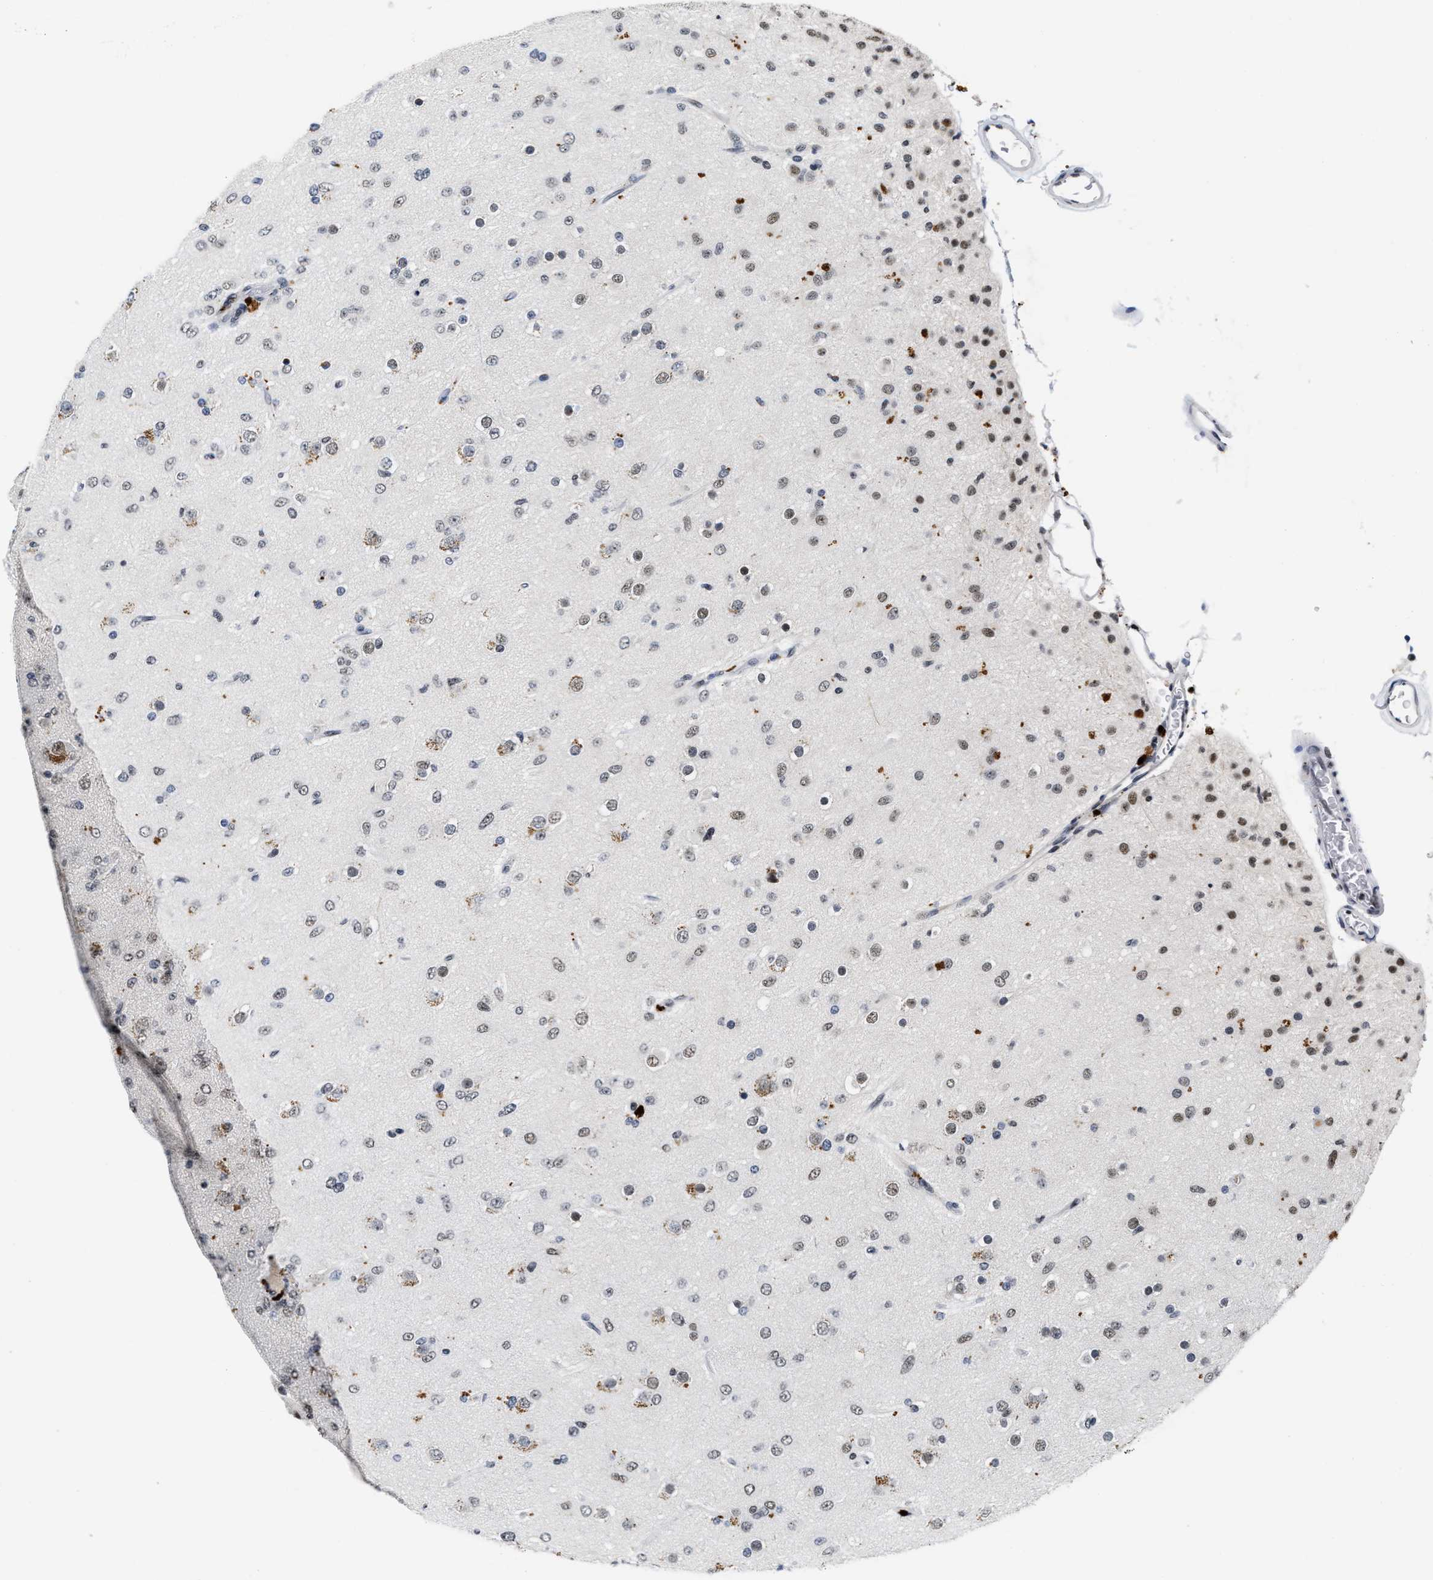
{"staining": {"intensity": "moderate", "quantity": "<25%", "location": "nuclear"}, "tissue": "glioma", "cell_type": "Tumor cells", "image_type": "cancer", "snomed": [{"axis": "morphology", "description": "Glioma, malignant, Low grade"}, {"axis": "topography", "description": "Brain"}], "caption": "This micrograph displays immunohistochemistry staining of human malignant low-grade glioma, with low moderate nuclear positivity in approximately <25% of tumor cells.", "gene": "INIP", "patient": {"sex": "male", "age": 65}}